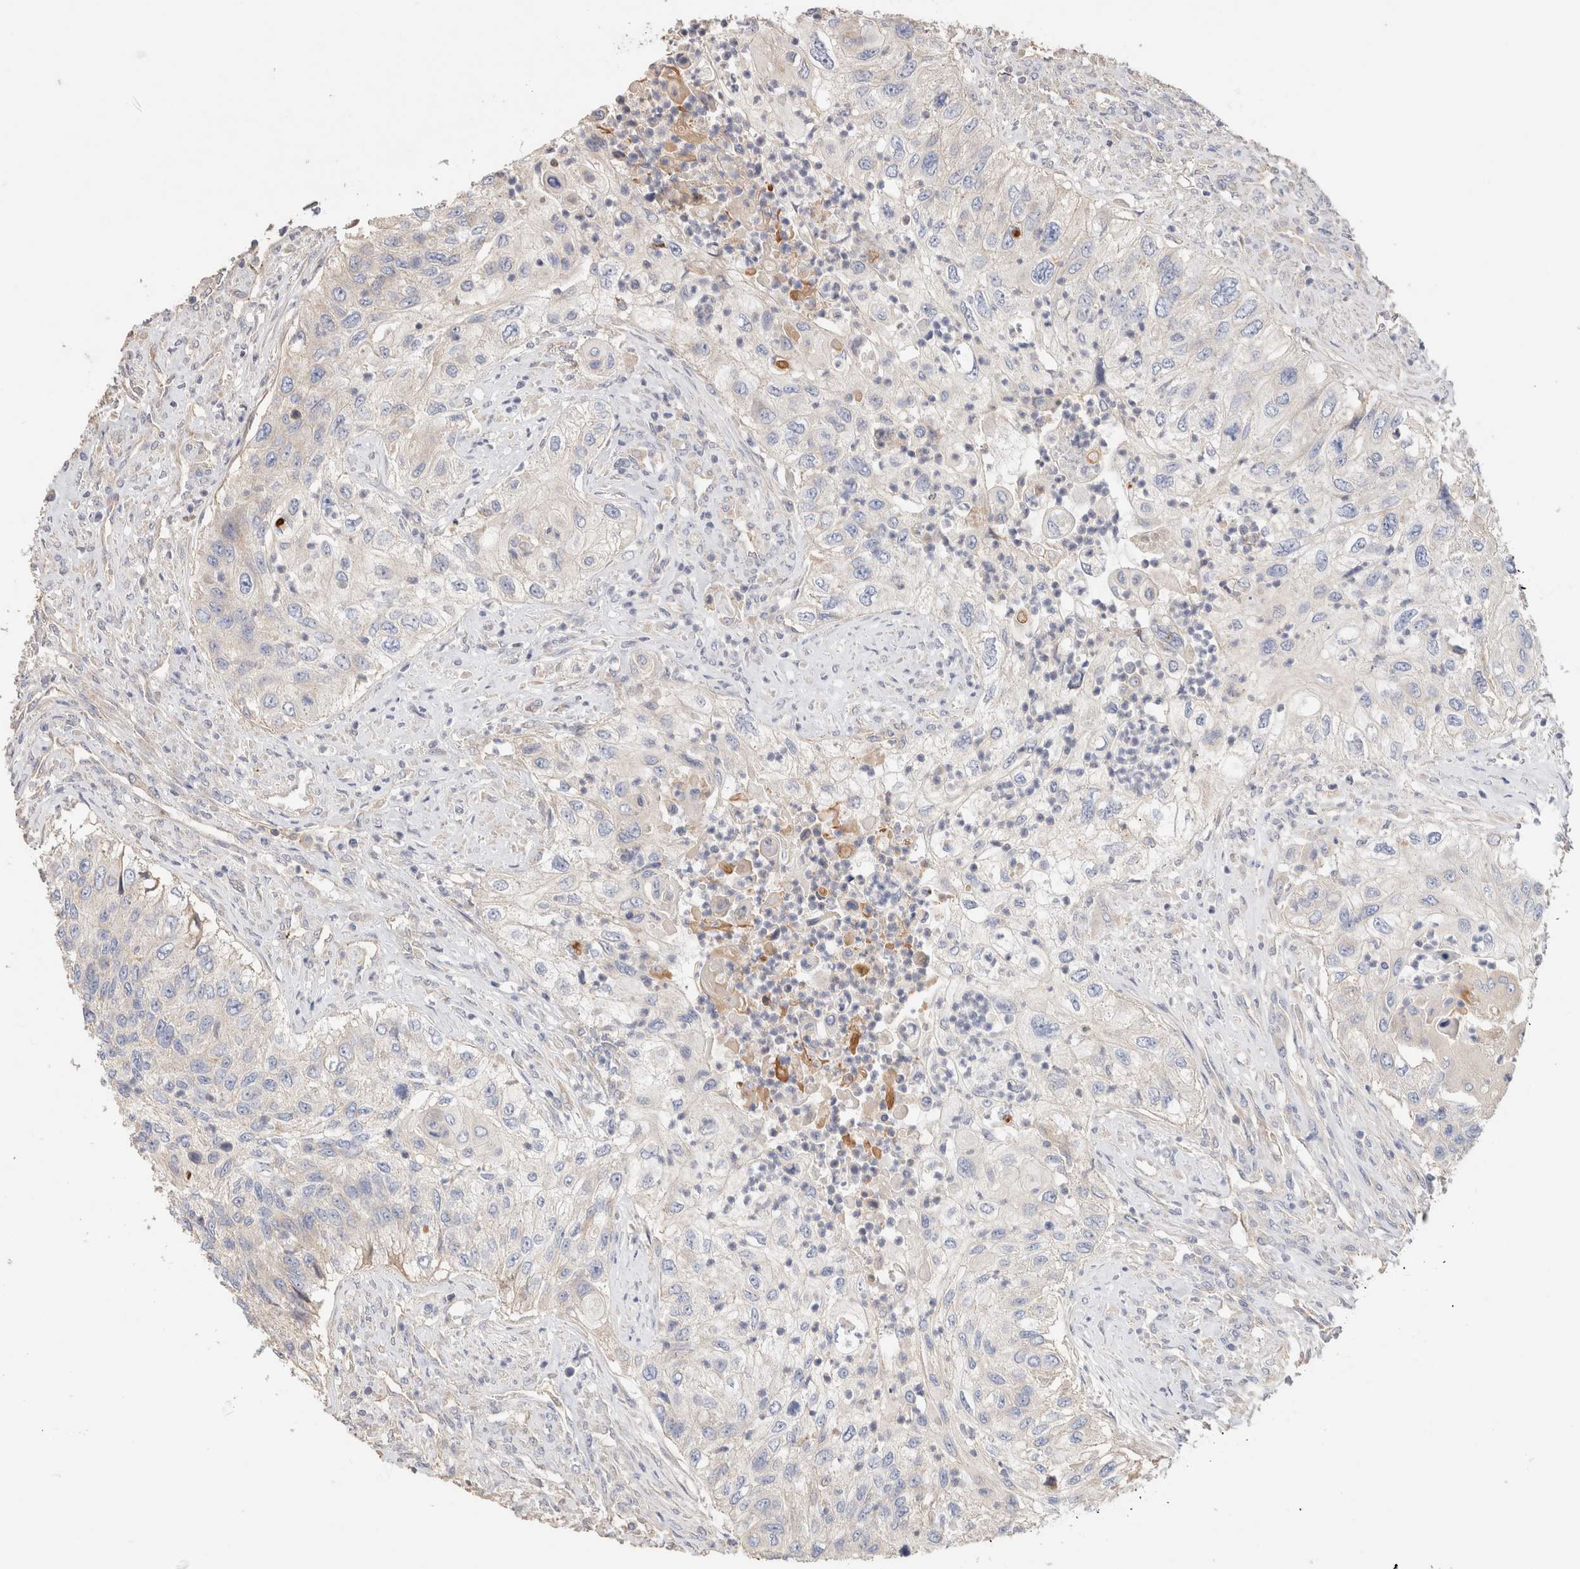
{"staining": {"intensity": "negative", "quantity": "none", "location": "none"}, "tissue": "urothelial cancer", "cell_type": "Tumor cells", "image_type": "cancer", "snomed": [{"axis": "morphology", "description": "Urothelial carcinoma, High grade"}, {"axis": "topography", "description": "Urinary bladder"}], "caption": "High-grade urothelial carcinoma stained for a protein using IHC shows no staining tumor cells.", "gene": "PROS1", "patient": {"sex": "female", "age": 60}}